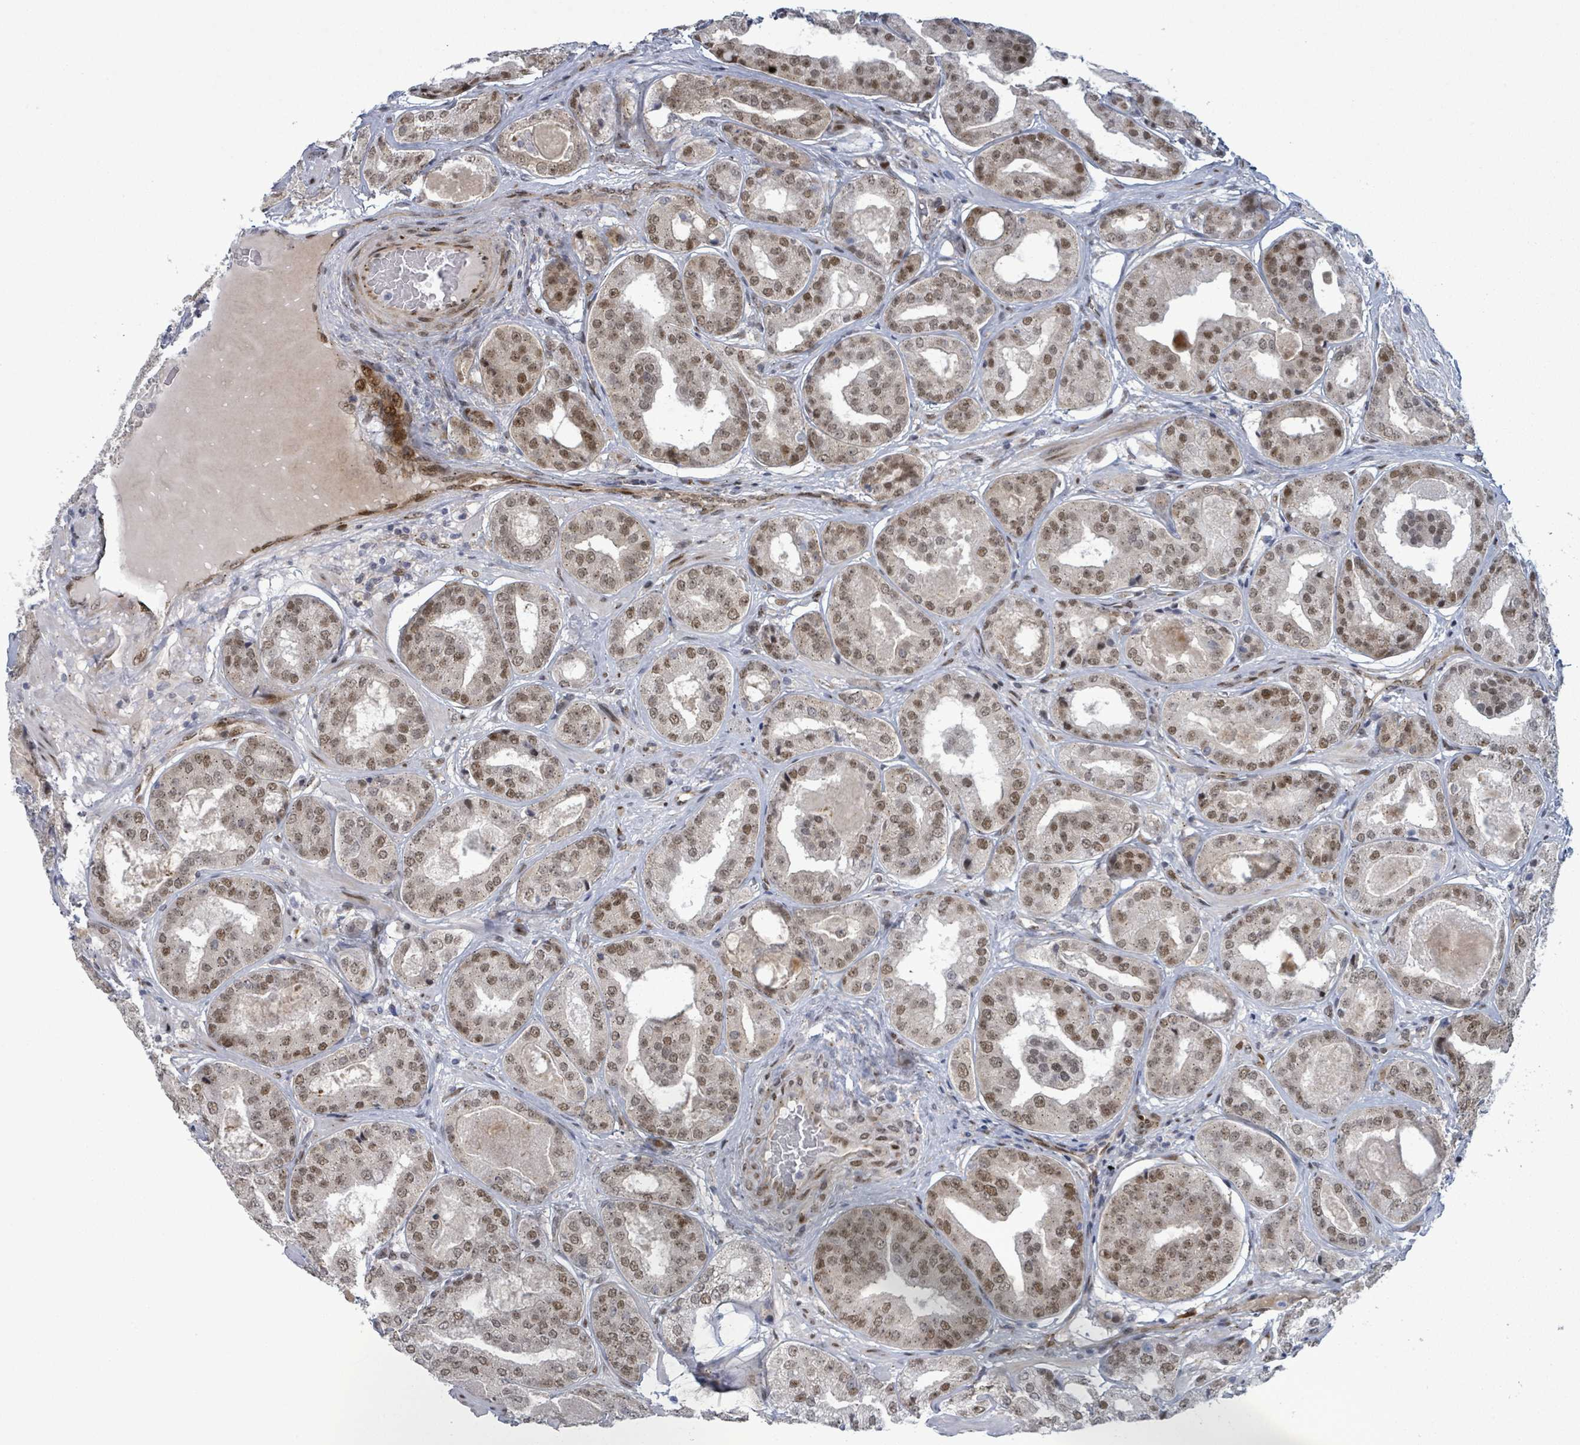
{"staining": {"intensity": "moderate", "quantity": ">75%", "location": "nuclear"}, "tissue": "prostate cancer", "cell_type": "Tumor cells", "image_type": "cancer", "snomed": [{"axis": "morphology", "description": "Adenocarcinoma, High grade"}, {"axis": "topography", "description": "Prostate"}], "caption": "Protein expression analysis of prostate cancer exhibits moderate nuclear expression in about >75% of tumor cells.", "gene": "TUSC1", "patient": {"sex": "male", "age": 63}}